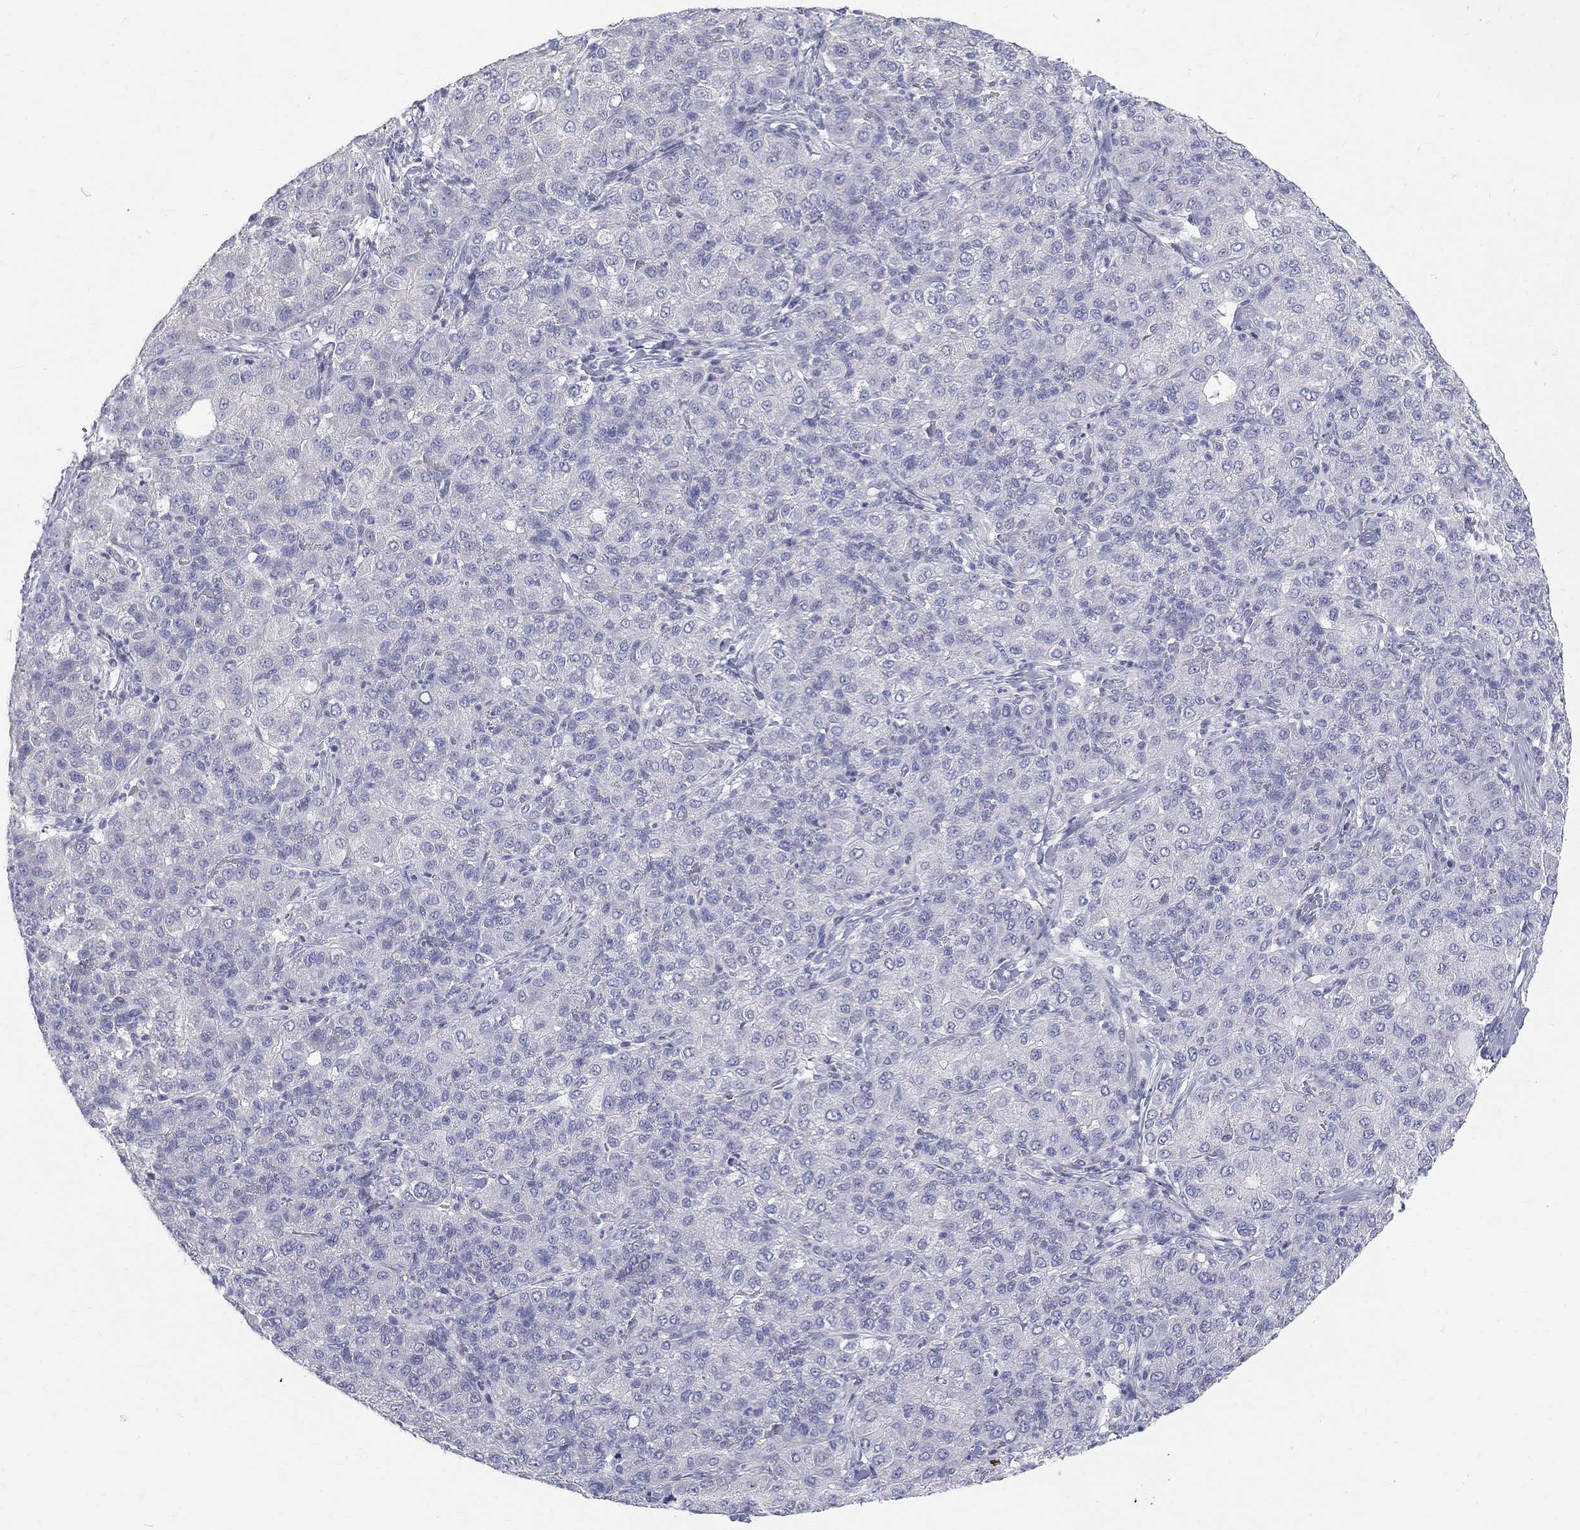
{"staining": {"intensity": "negative", "quantity": "none", "location": "none"}, "tissue": "liver cancer", "cell_type": "Tumor cells", "image_type": "cancer", "snomed": [{"axis": "morphology", "description": "Carcinoma, Hepatocellular, NOS"}, {"axis": "topography", "description": "Liver"}], "caption": "A high-resolution image shows IHC staining of hepatocellular carcinoma (liver), which reveals no significant expression in tumor cells.", "gene": "MAGEB6", "patient": {"sex": "male", "age": 65}}